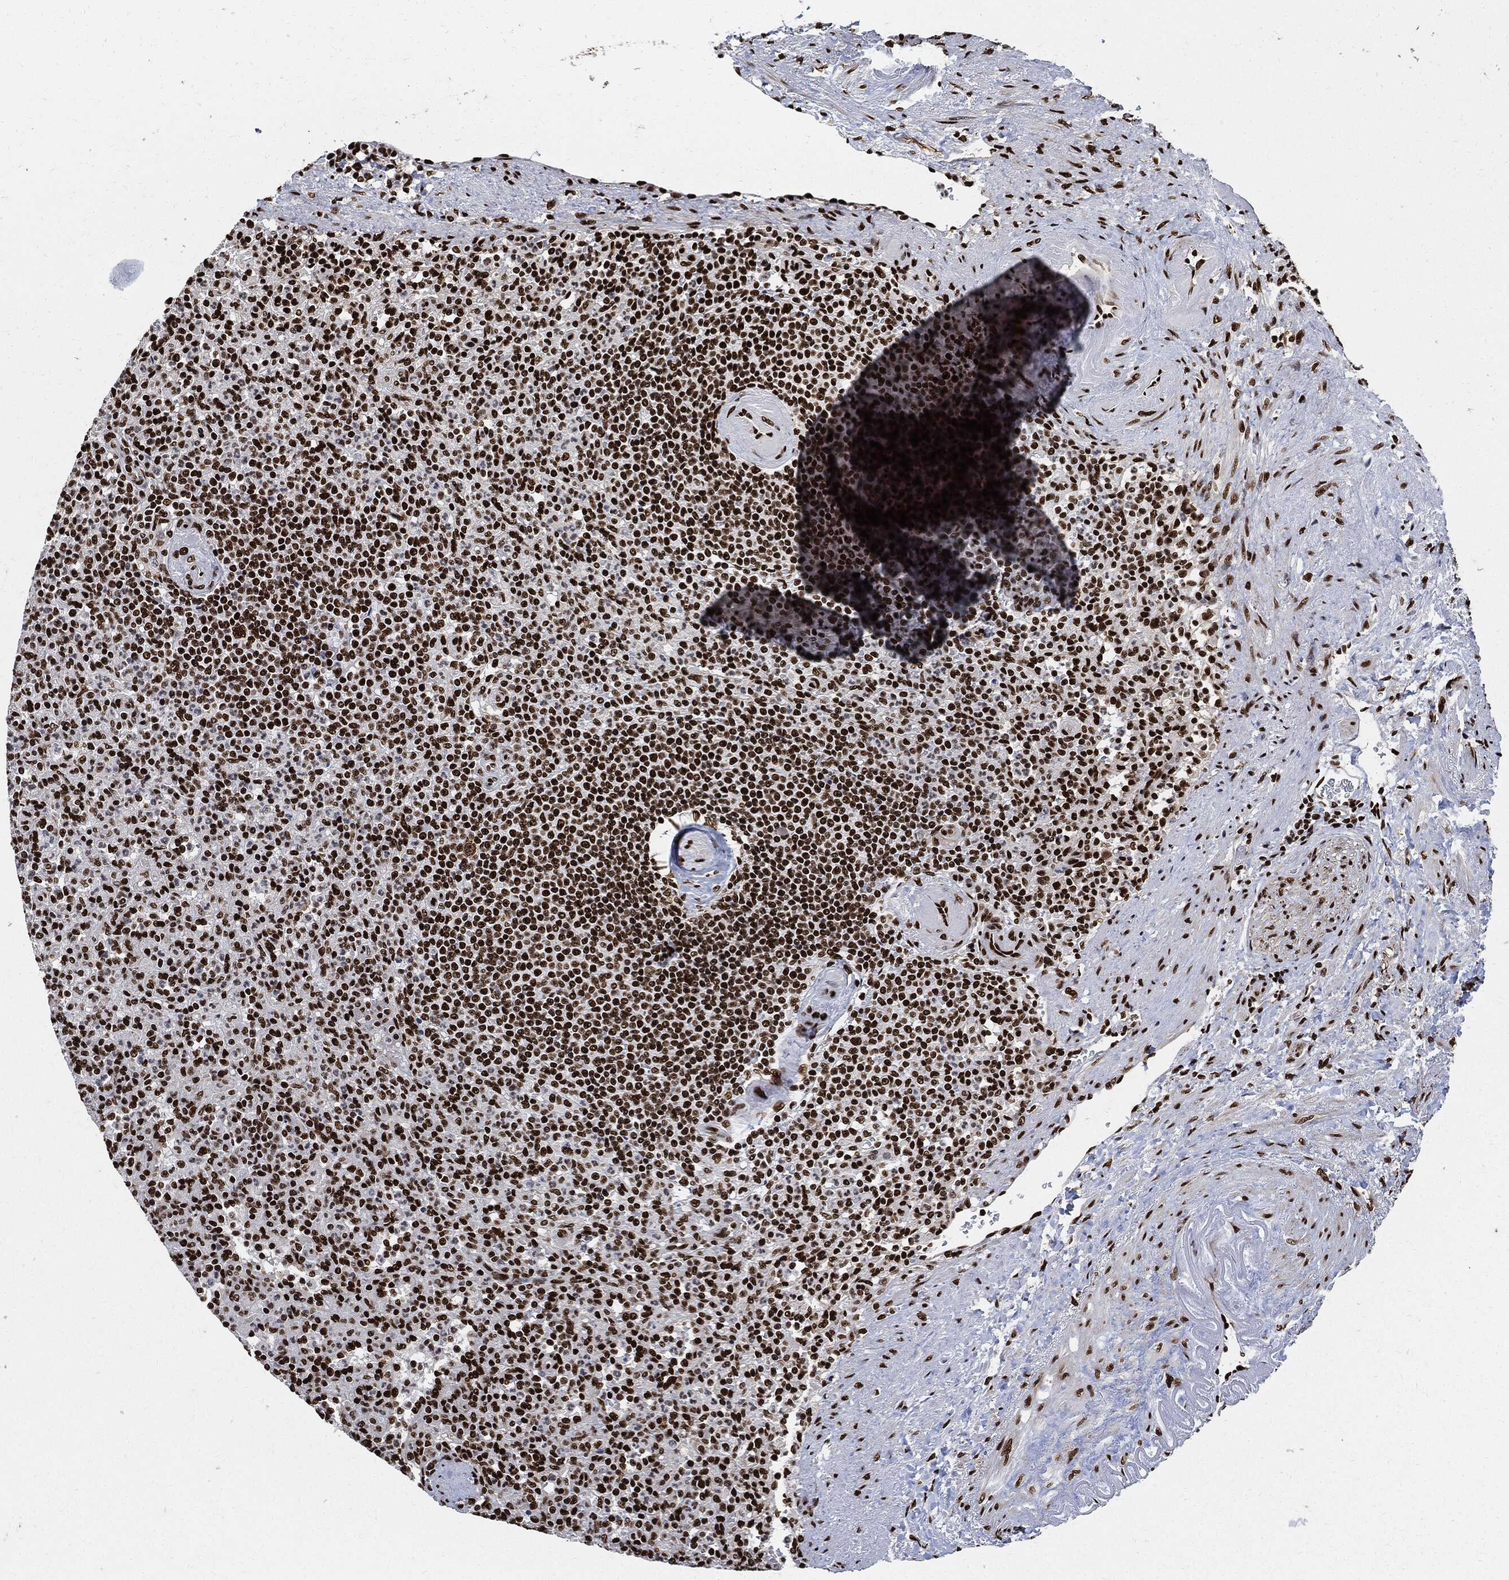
{"staining": {"intensity": "strong", "quantity": ">75%", "location": "nuclear"}, "tissue": "spleen", "cell_type": "Cells in red pulp", "image_type": "normal", "snomed": [{"axis": "morphology", "description": "Normal tissue, NOS"}, {"axis": "topography", "description": "Spleen"}], "caption": "Protein expression analysis of normal spleen demonstrates strong nuclear positivity in about >75% of cells in red pulp. (Stains: DAB in brown, nuclei in blue, Microscopy: brightfield microscopy at high magnification).", "gene": "RECQL", "patient": {"sex": "female", "age": 74}}